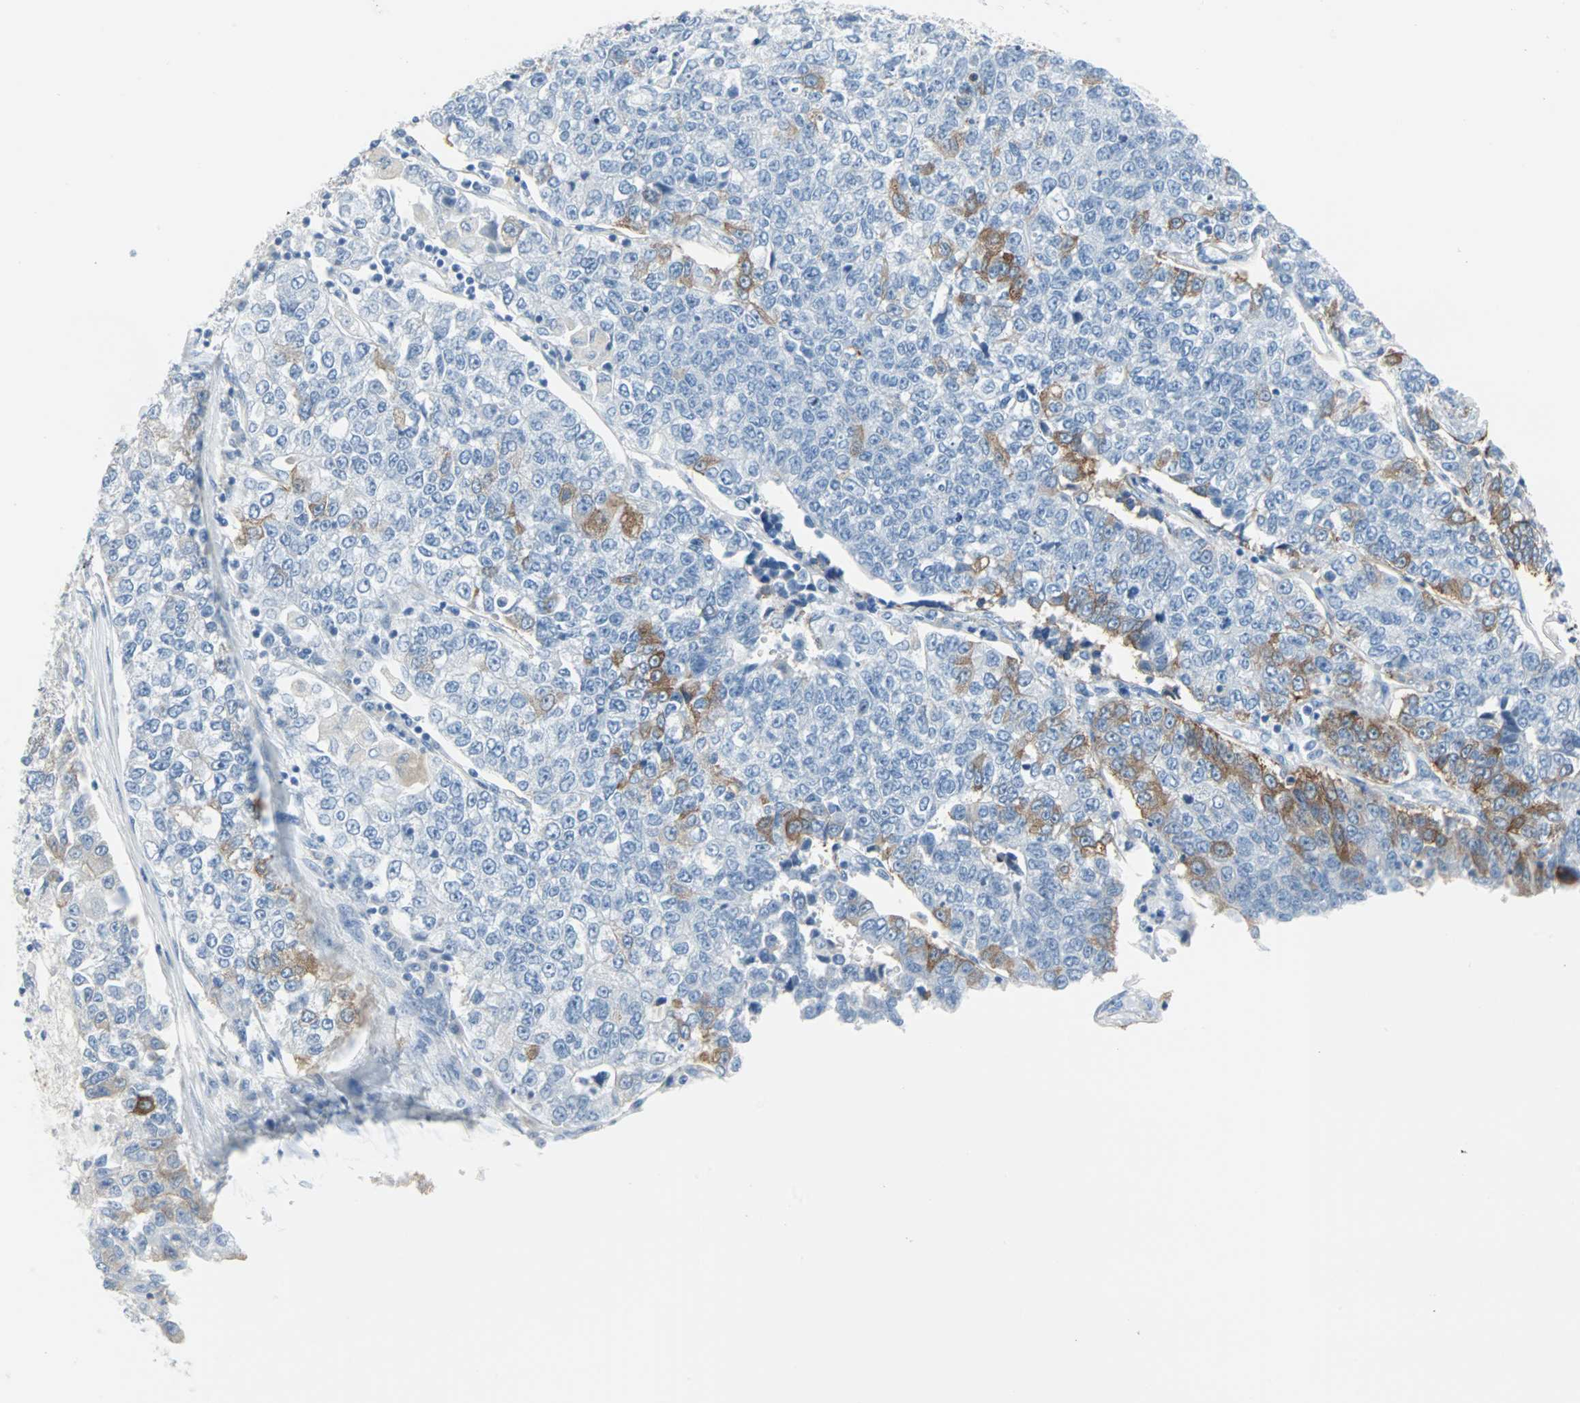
{"staining": {"intensity": "moderate", "quantity": "<25%", "location": "cytoplasmic/membranous"}, "tissue": "lung cancer", "cell_type": "Tumor cells", "image_type": "cancer", "snomed": [{"axis": "morphology", "description": "Adenocarcinoma, NOS"}, {"axis": "topography", "description": "Lung"}], "caption": "Immunohistochemical staining of human lung cancer displays moderate cytoplasmic/membranous protein positivity in about <25% of tumor cells. The protein of interest is stained brown, and the nuclei are stained in blue (DAB IHC with brightfield microscopy, high magnification).", "gene": "STX1A", "patient": {"sex": "male", "age": 49}}